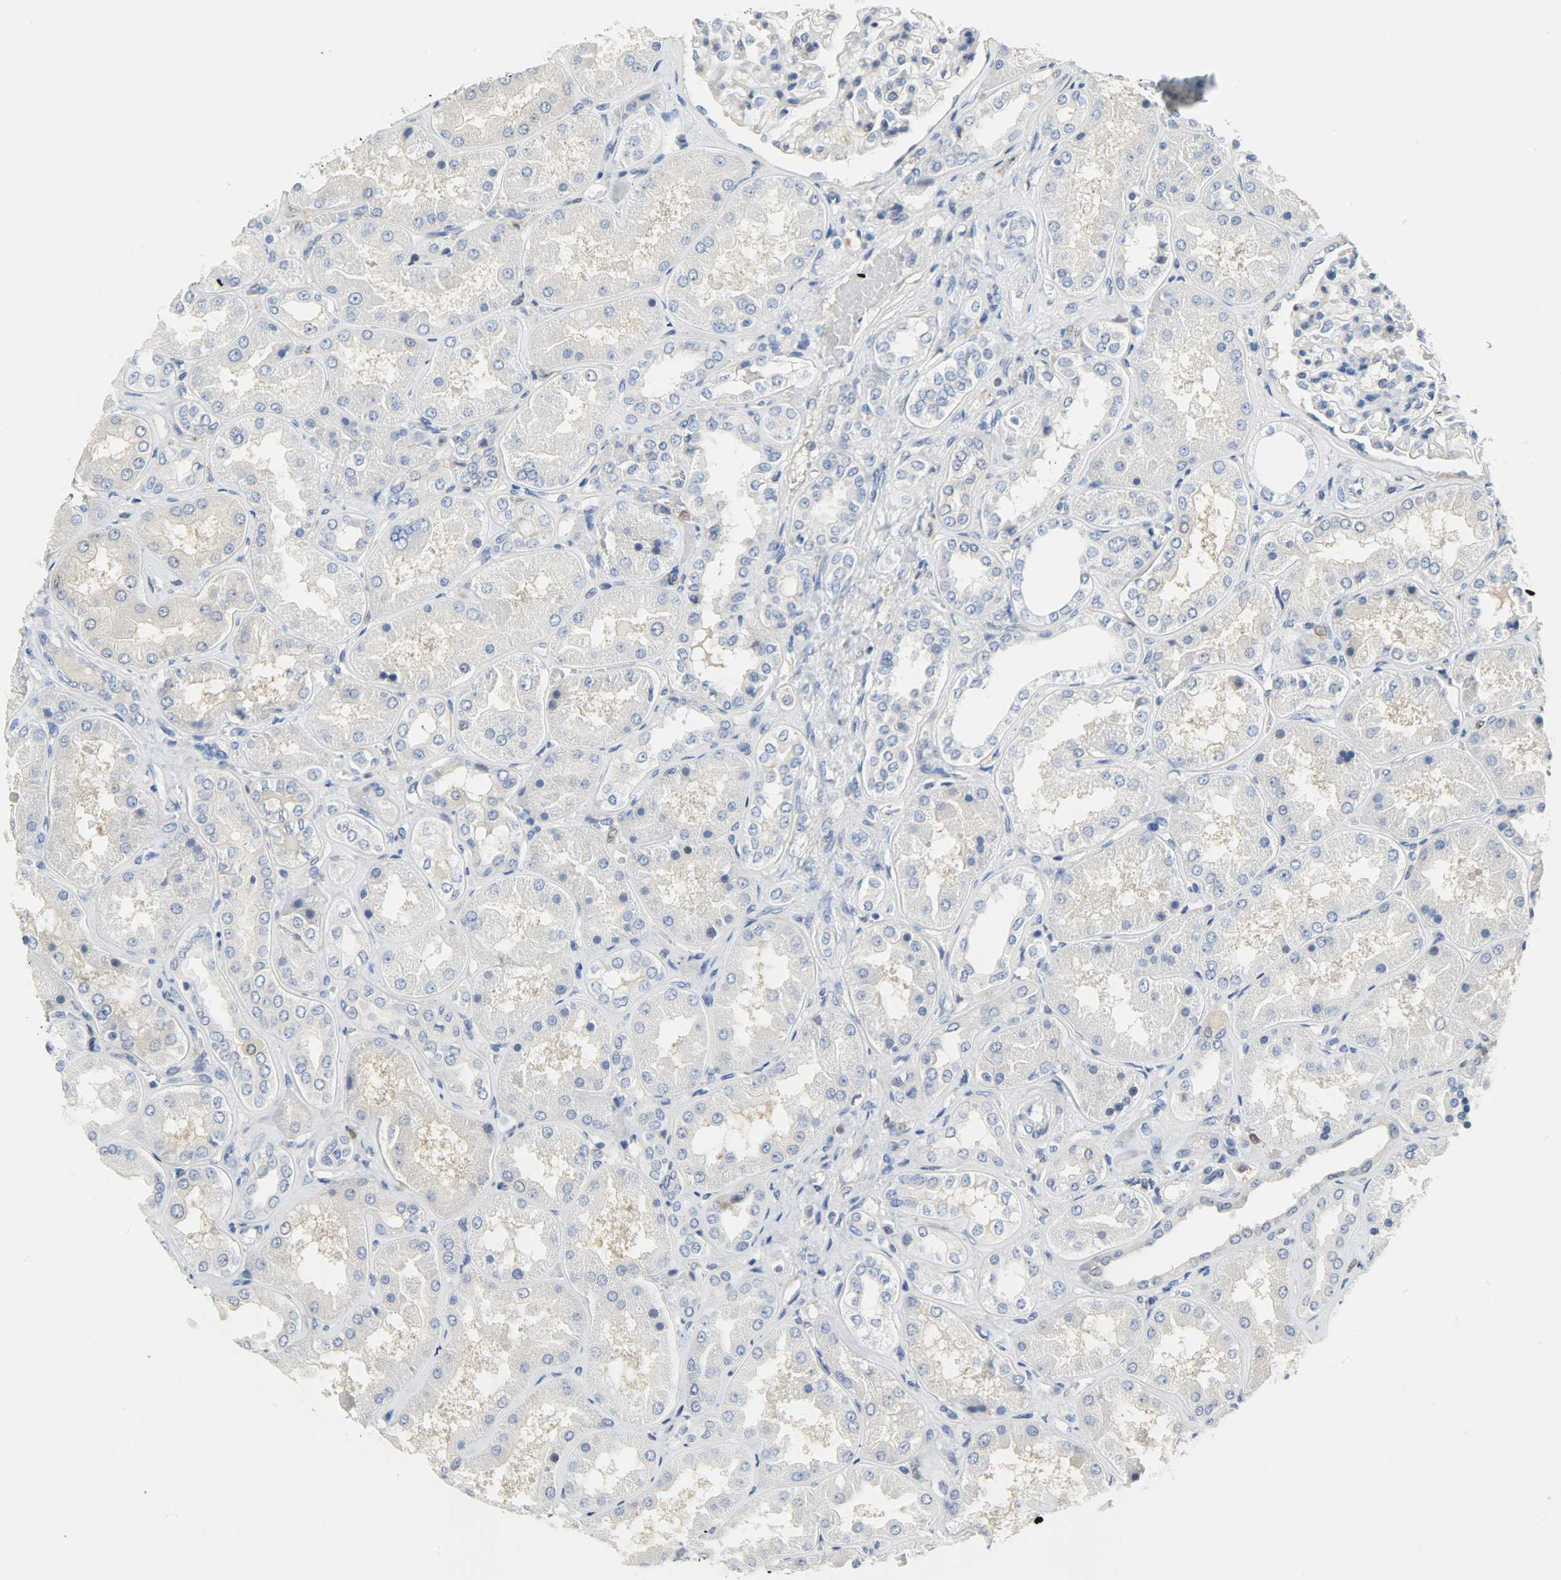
{"staining": {"intensity": "negative", "quantity": "none", "location": "none"}, "tissue": "kidney", "cell_type": "Cells in glomeruli", "image_type": "normal", "snomed": [{"axis": "morphology", "description": "Normal tissue, NOS"}, {"axis": "topography", "description": "Kidney"}], "caption": "This is an IHC photomicrograph of benign kidney. There is no expression in cells in glomeruli.", "gene": "EIF4EBP1", "patient": {"sex": "female", "age": 56}}